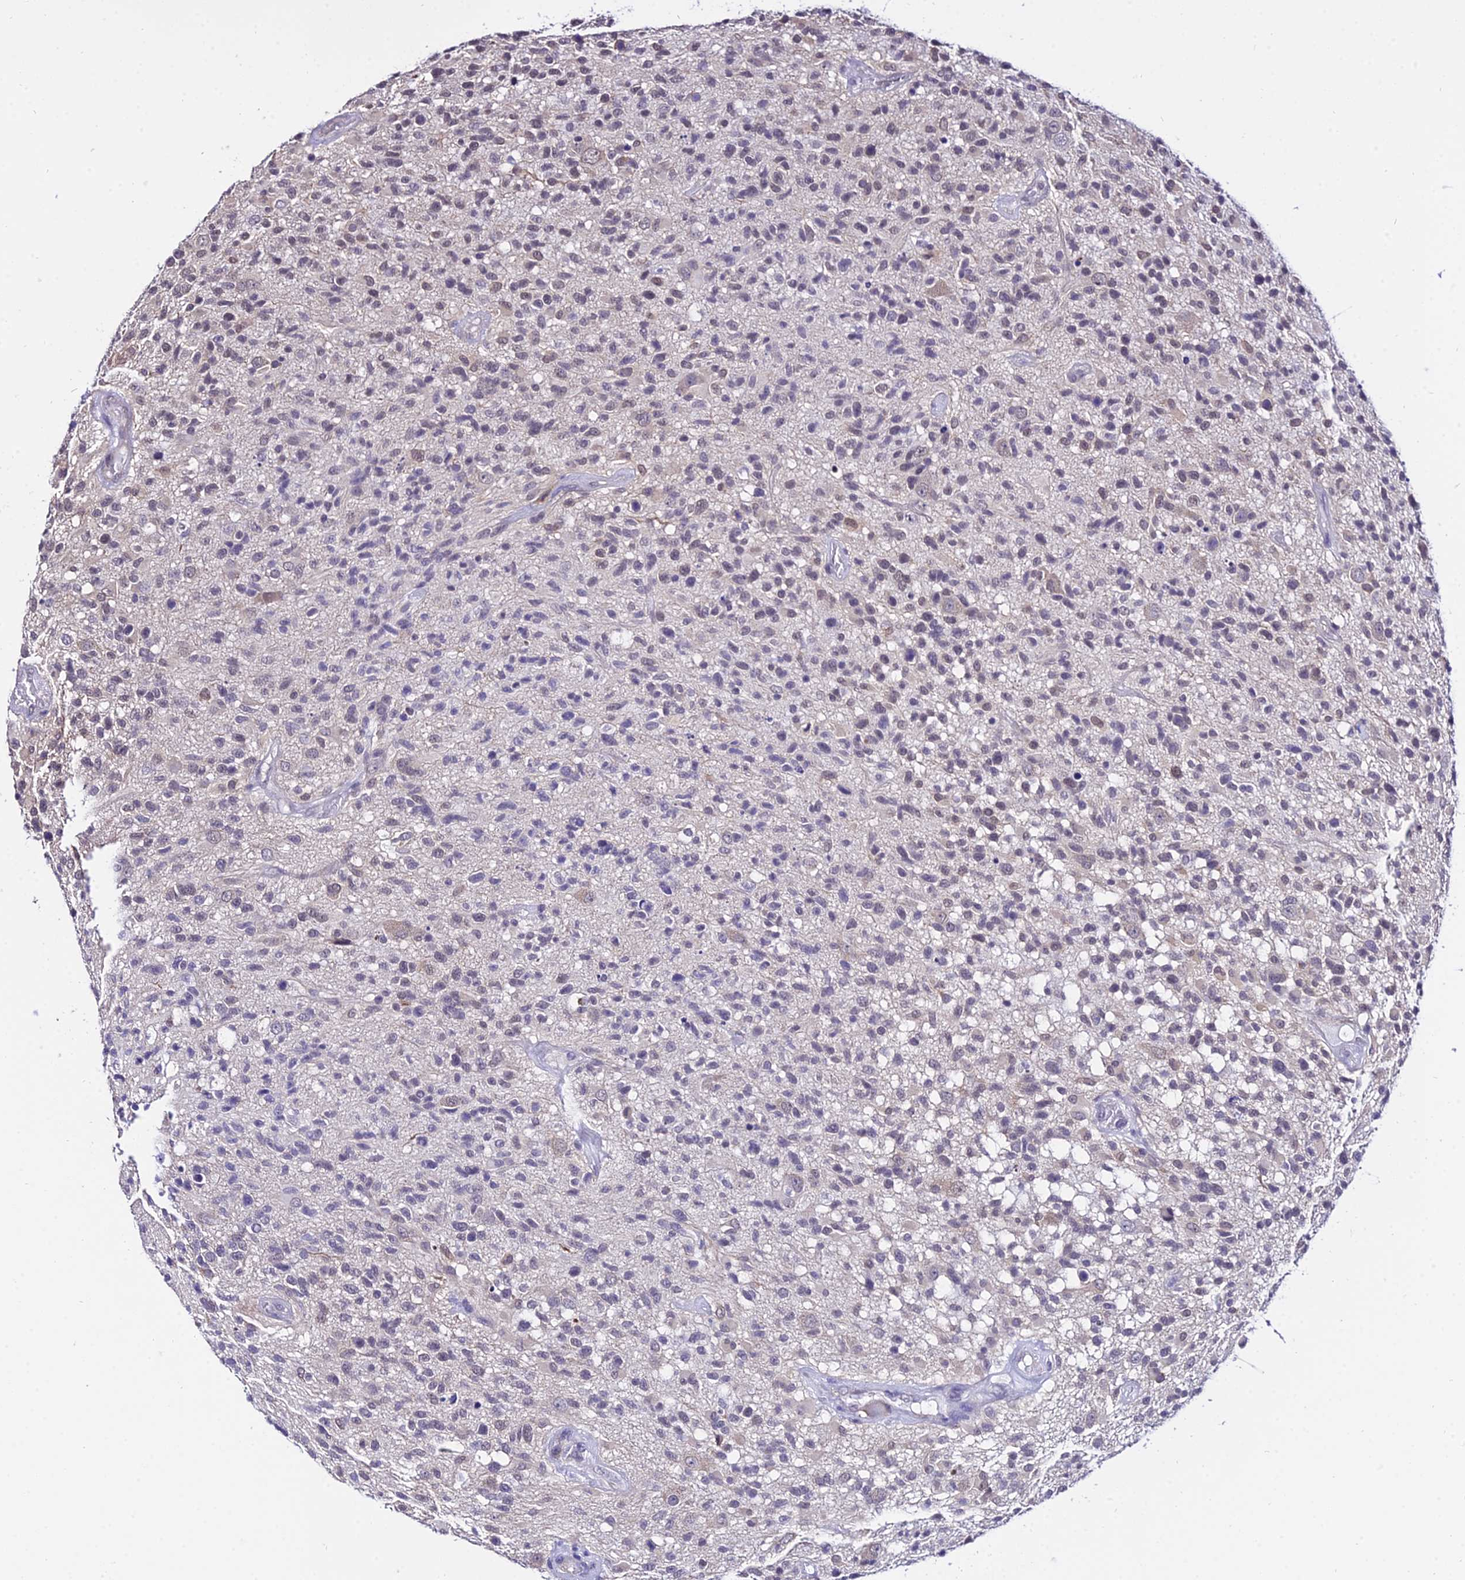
{"staining": {"intensity": "negative", "quantity": "none", "location": "none"}, "tissue": "glioma", "cell_type": "Tumor cells", "image_type": "cancer", "snomed": [{"axis": "morphology", "description": "Glioma, malignant, High grade"}, {"axis": "morphology", "description": "Glioblastoma, NOS"}, {"axis": "topography", "description": "Brain"}], "caption": "The image displays no staining of tumor cells in malignant glioma (high-grade). (Brightfield microscopy of DAB immunohistochemistry (IHC) at high magnification).", "gene": "POLR2I", "patient": {"sex": "male", "age": 60}}